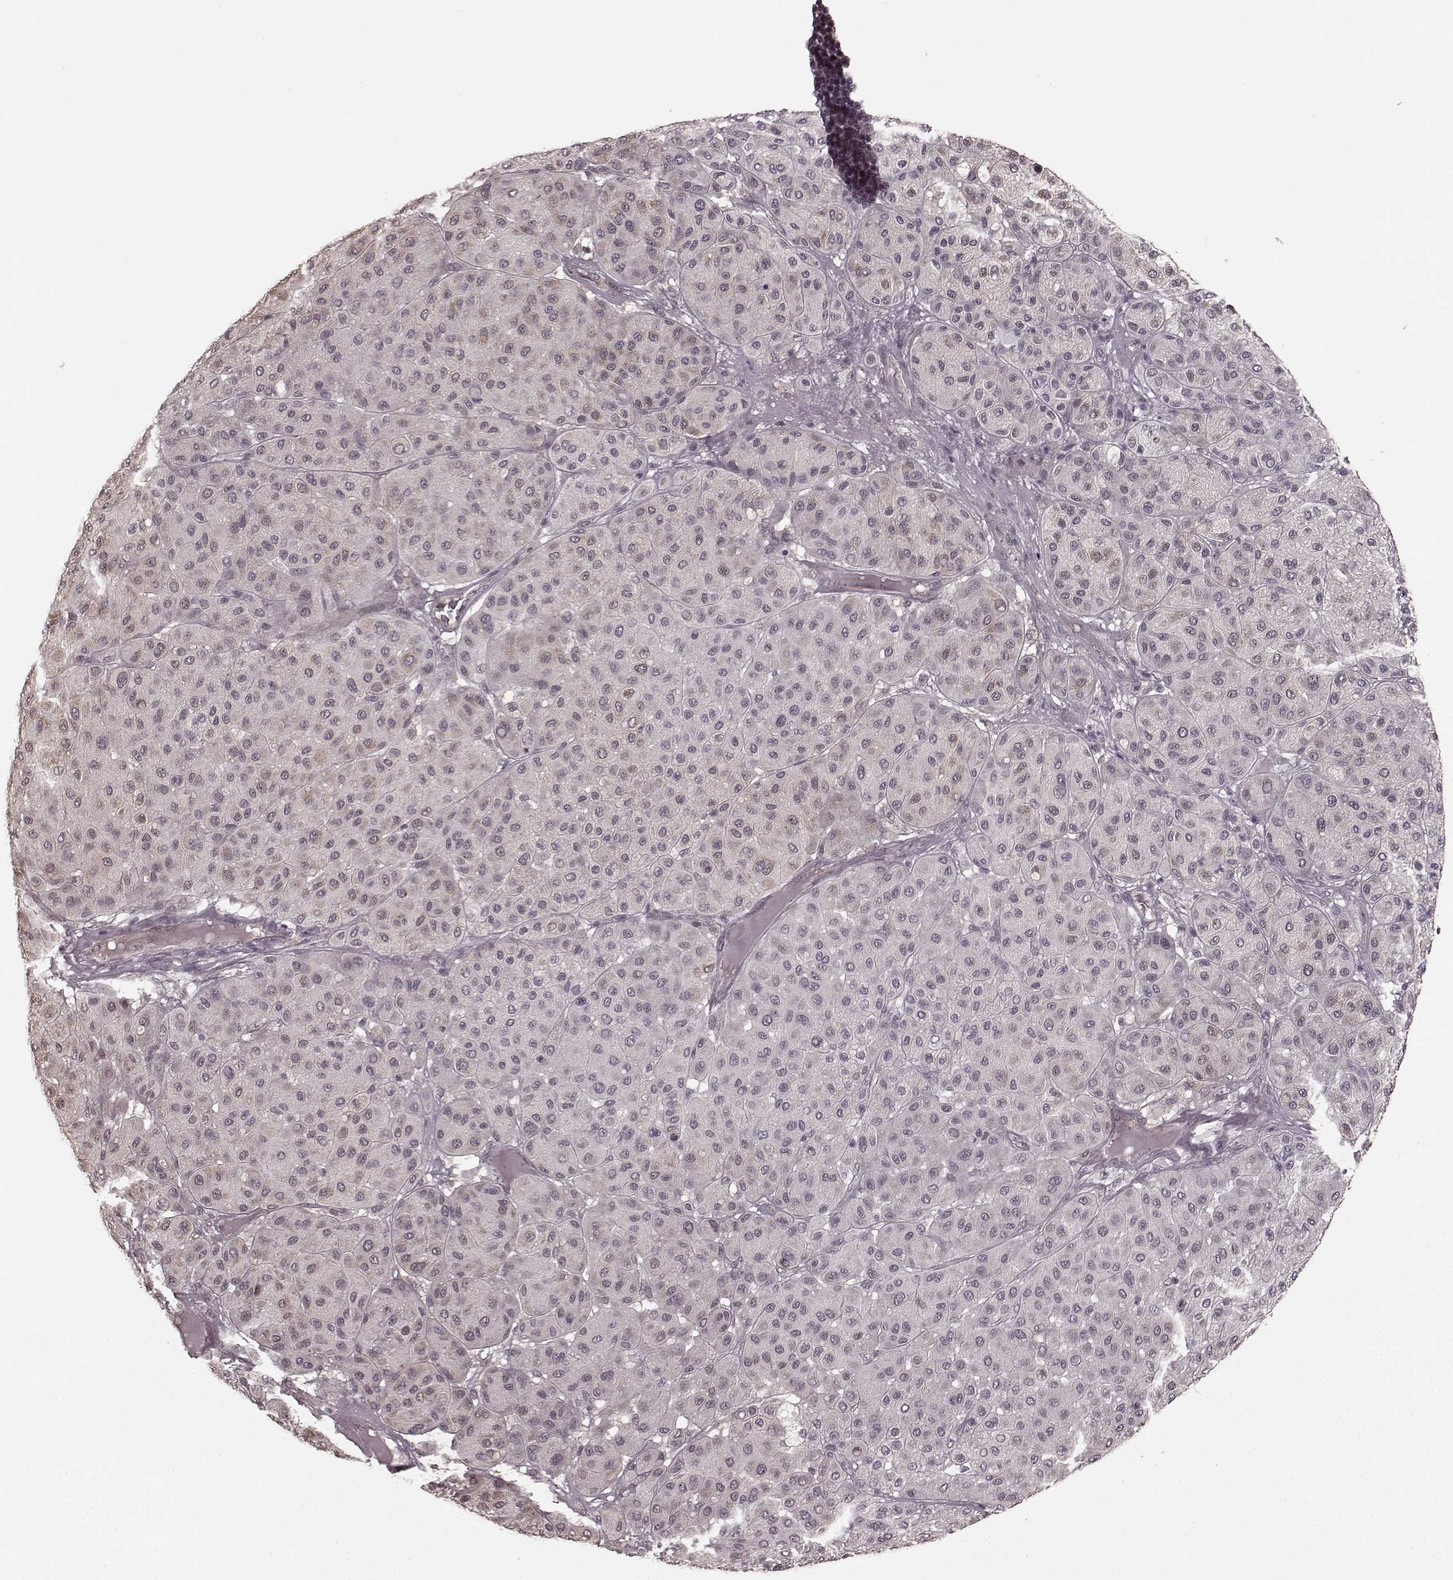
{"staining": {"intensity": "weak", "quantity": "25%-75%", "location": "cytoplasmic/membranous"}, "tissue": "melanoma", "cell_type": "Tumor cells", "image_type": "cancer", "snomed": [{"axis": "morphology", "description": "Malignant melanoma, Metastatic site"}, {"axis": "topography", "description": "Smooth muscle"}], "caption": "Immunohistochemical staining of malignant melanoma (metastatic site) displays low levels of weak cytoplasmic/membranous expression in approximately 25%-75% of tumor cells.", "gene": "PLCB4", "patient": {"sex": "male", "age": 41}}